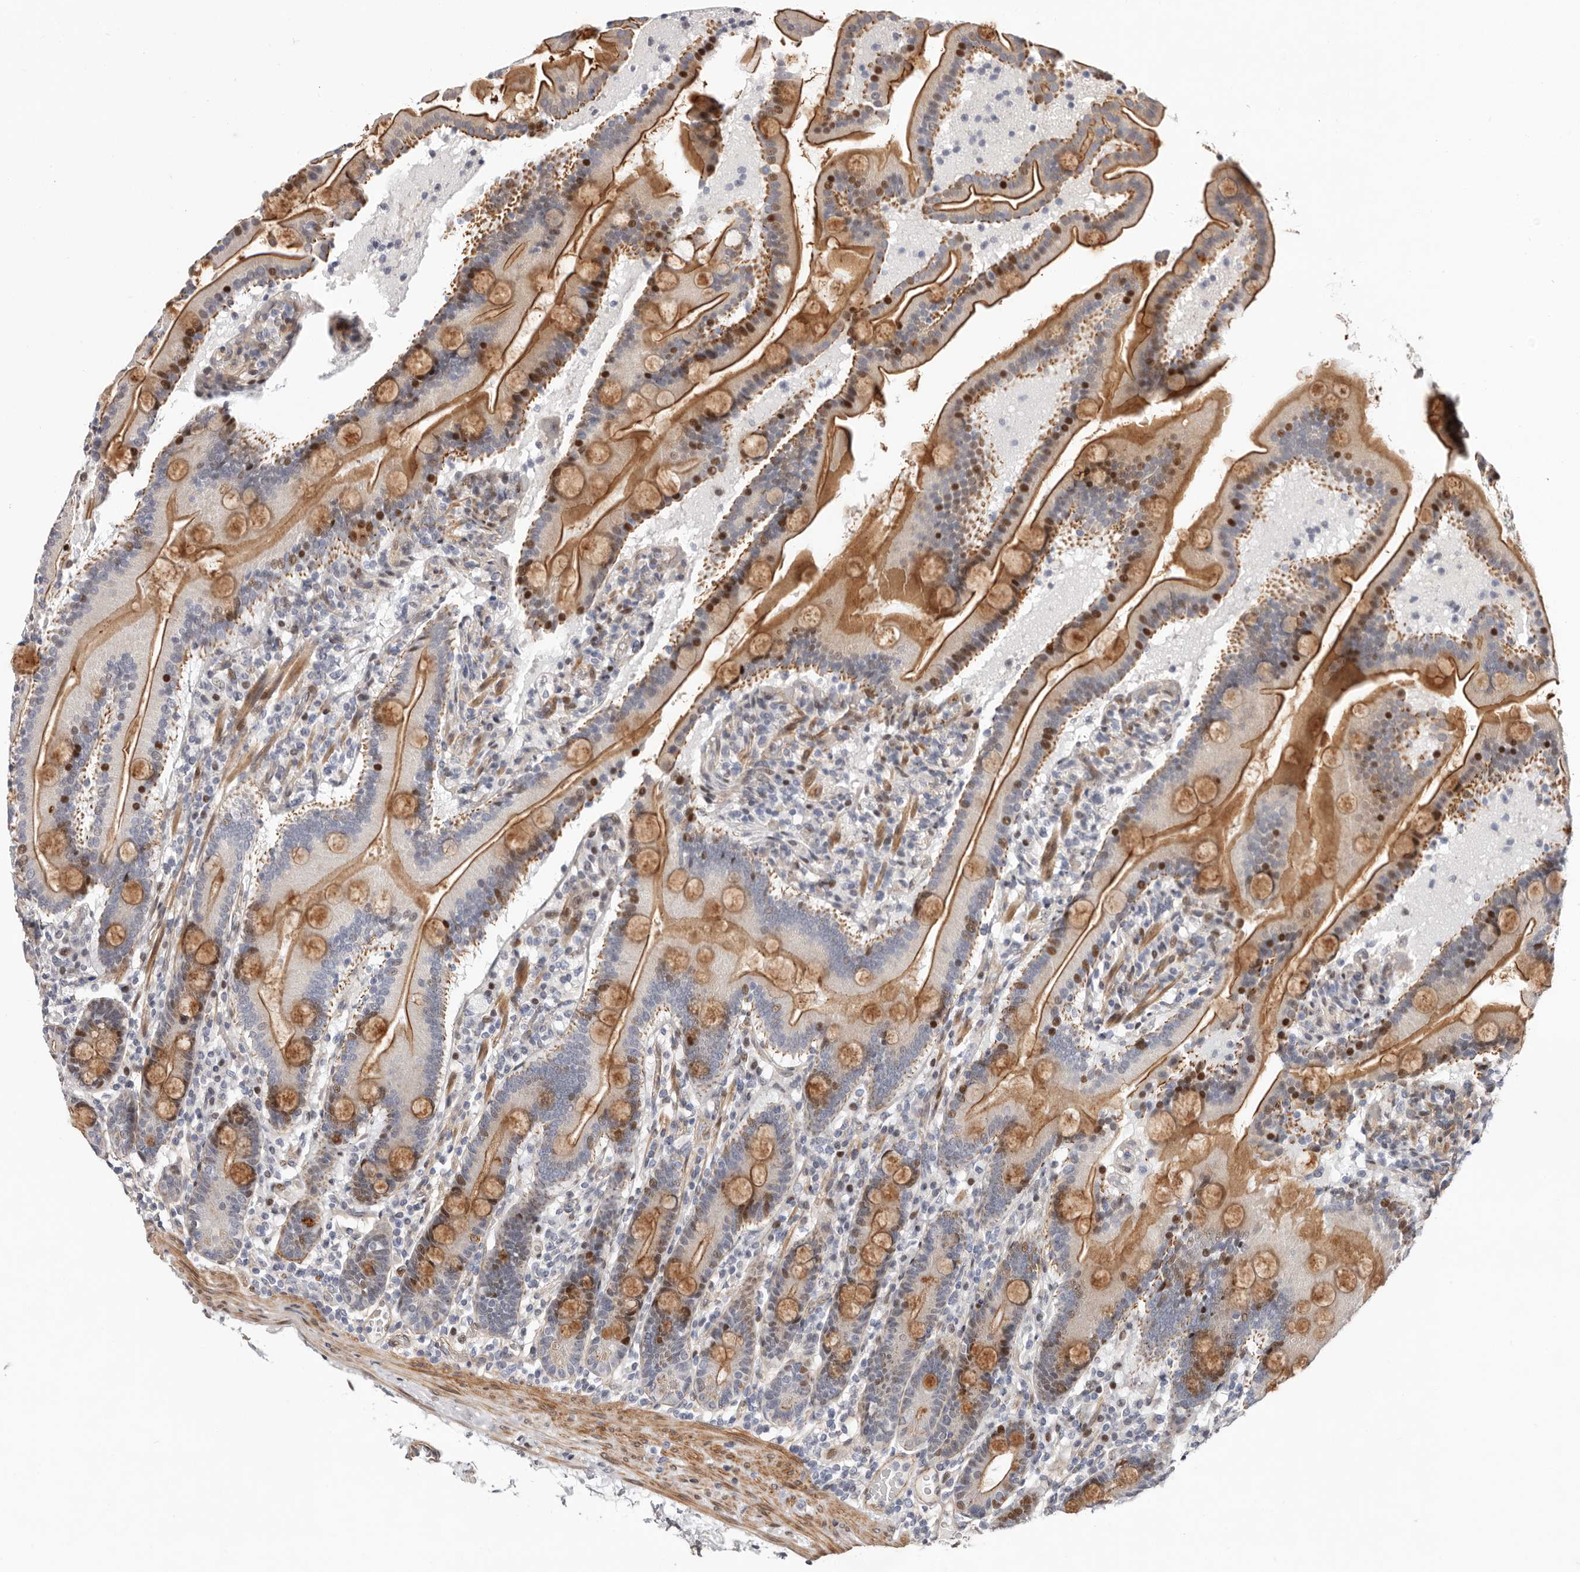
{"staining": {"intensity": "moderate", "quantity": "25%-75%", "location": "cytoplasmic/membranous,nuclear"}, "tissue": "duodenum", "cell_type": "Glandular cells", "image_type": "normal", "snomed": [{"axis": "morphology", "description": "Normal tissue, NOS"}, {"axis": "topography", "description": "Duodenum"}], "caption": "Duodenum stained with a brown dye reveals moderate cytoplasmic/membranous,nuclear positive positivity in approximately 25%-75% of glandular cells.", "gene": "EPHX3", "patient": {"sex": "male", "age": 55}}